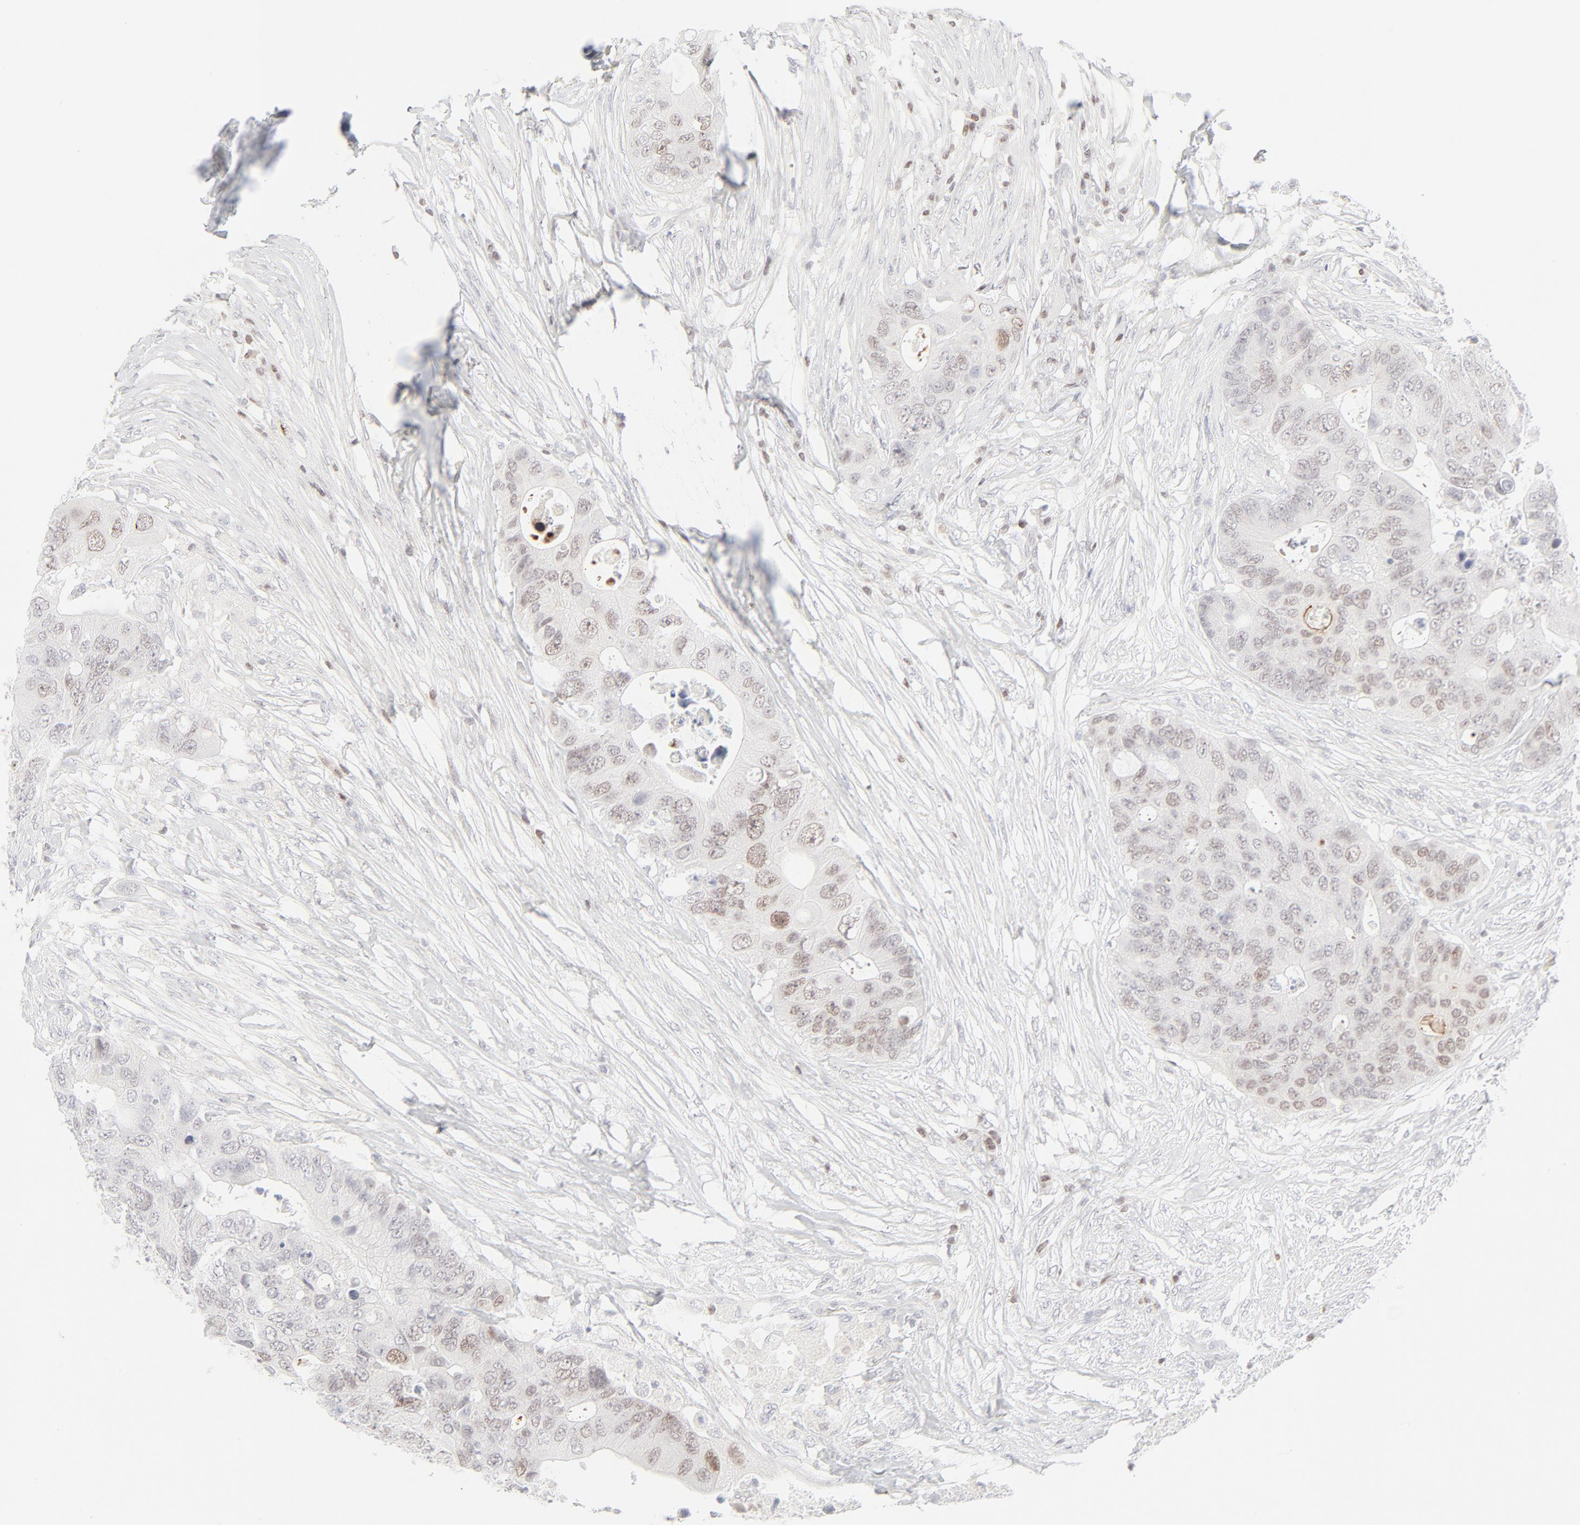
{"staining": {"intensity": "weak", "quantity": "<25%", "location": "nuclear"}, "tissue": "colorectal cancer", "cell_type": "Tumor cells", "image_type": "cancer", "snomed": [{"axis": "morphology", "description": "Adenocarcinoma, NOS"}, {"axis": "topography", "description": "Colon"}], "caption": "Colorectal adenocarcinoma was stained to show a protein in brown. There is no significant positivity in tumor cells.", "gene": "PRKCB", "patient": {"sex": "male", "age": 71}}